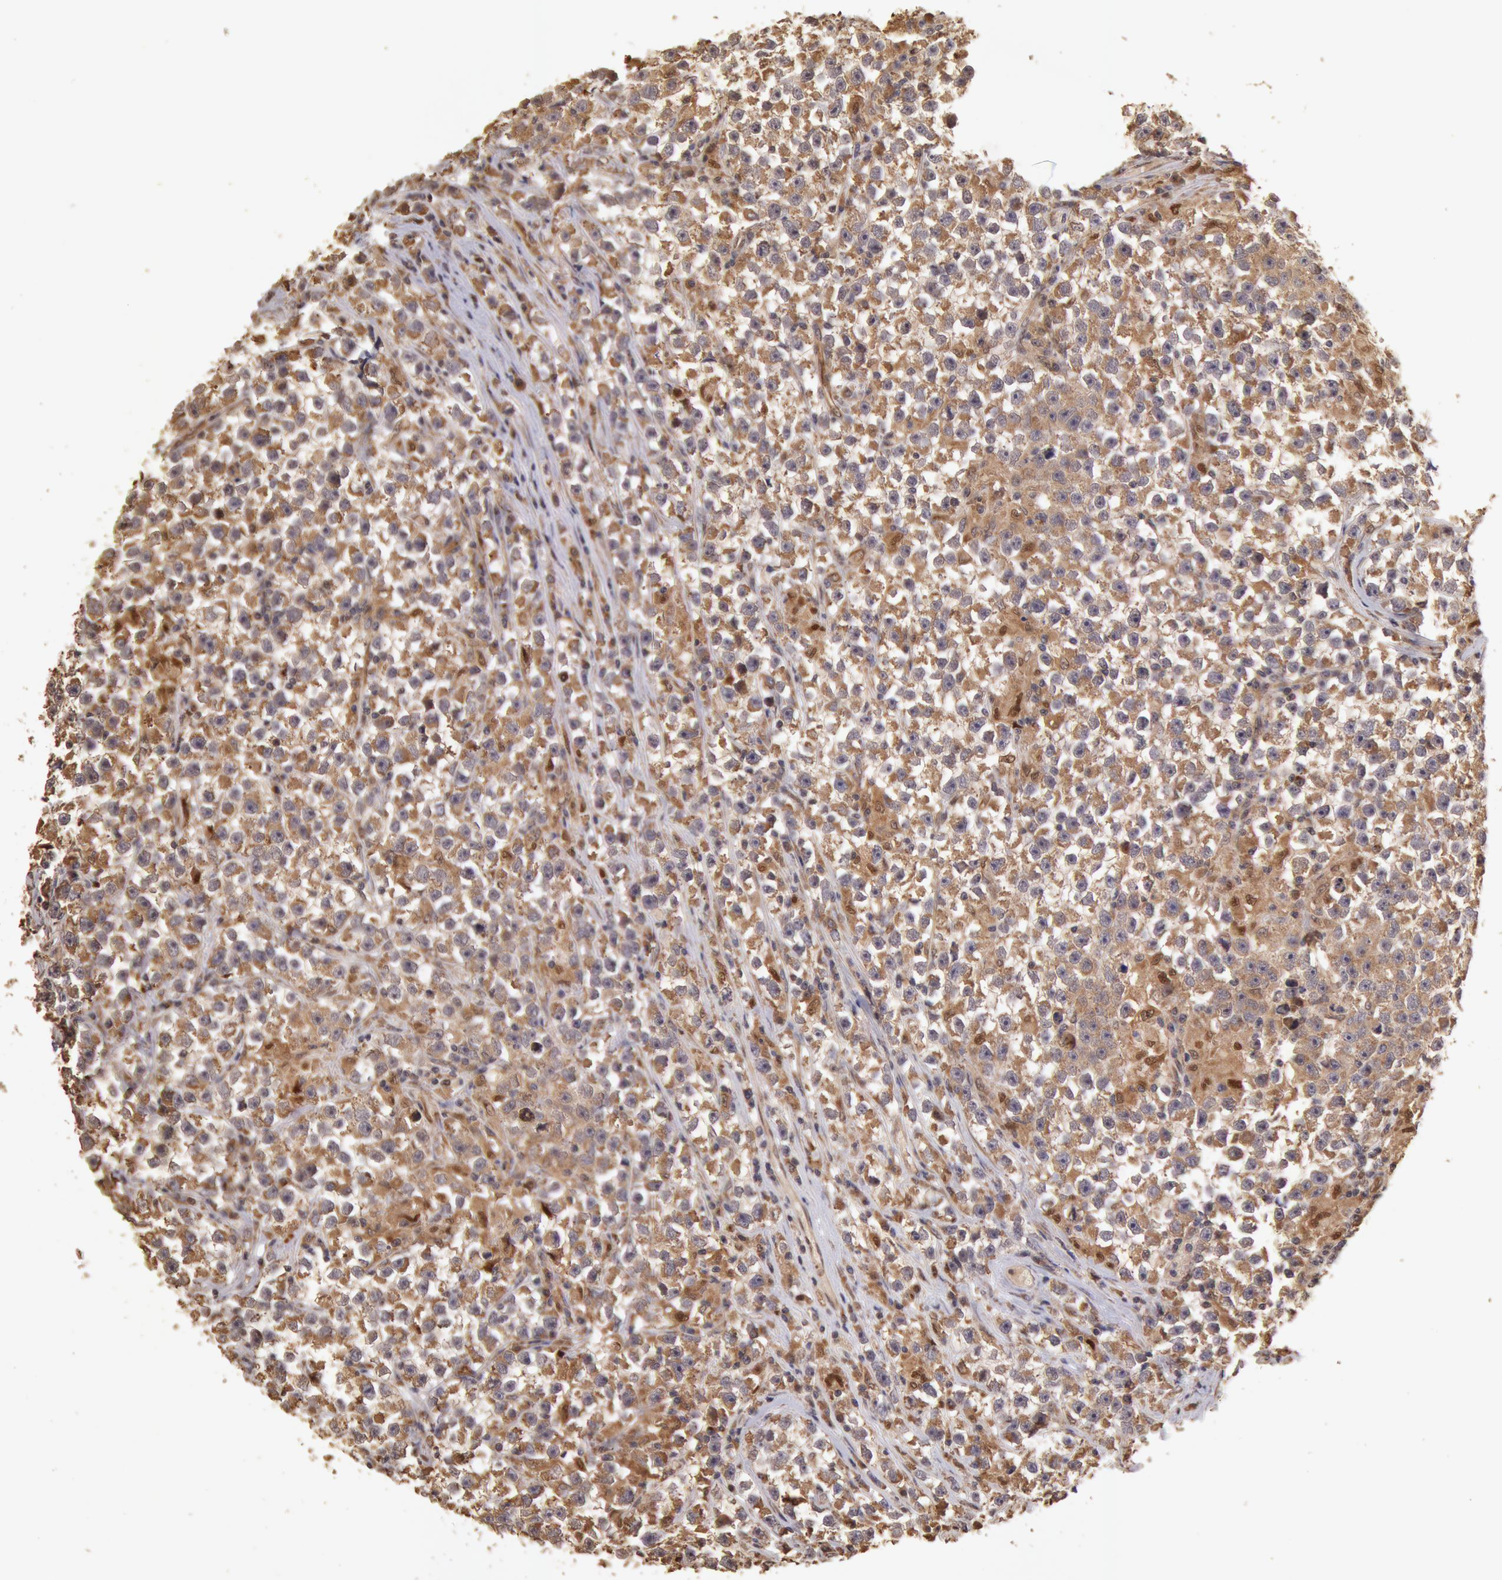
{"staining": {"intensity": "moderate", "quantity": ">75%", "location": "cytoplasmic/membranous,nuclear"}, "tissue": "testis cancer", "cell_type": "Tumor cells", "image_type": "cancer", "snomed": [{"axis": "morphology", "description": "Seminoma, NOS"}, {"axis": "topography", "description": "Testis"}], "caption": "This micrograph displays immunohistochemistry staining of human testis cancer (seminoma), with medium moderate cytoplasmic/membranous and nuclear expression in approximately >75% of tumor cells.", "gene": "COMT", "patient": {"sex": "male", "age": 33}}